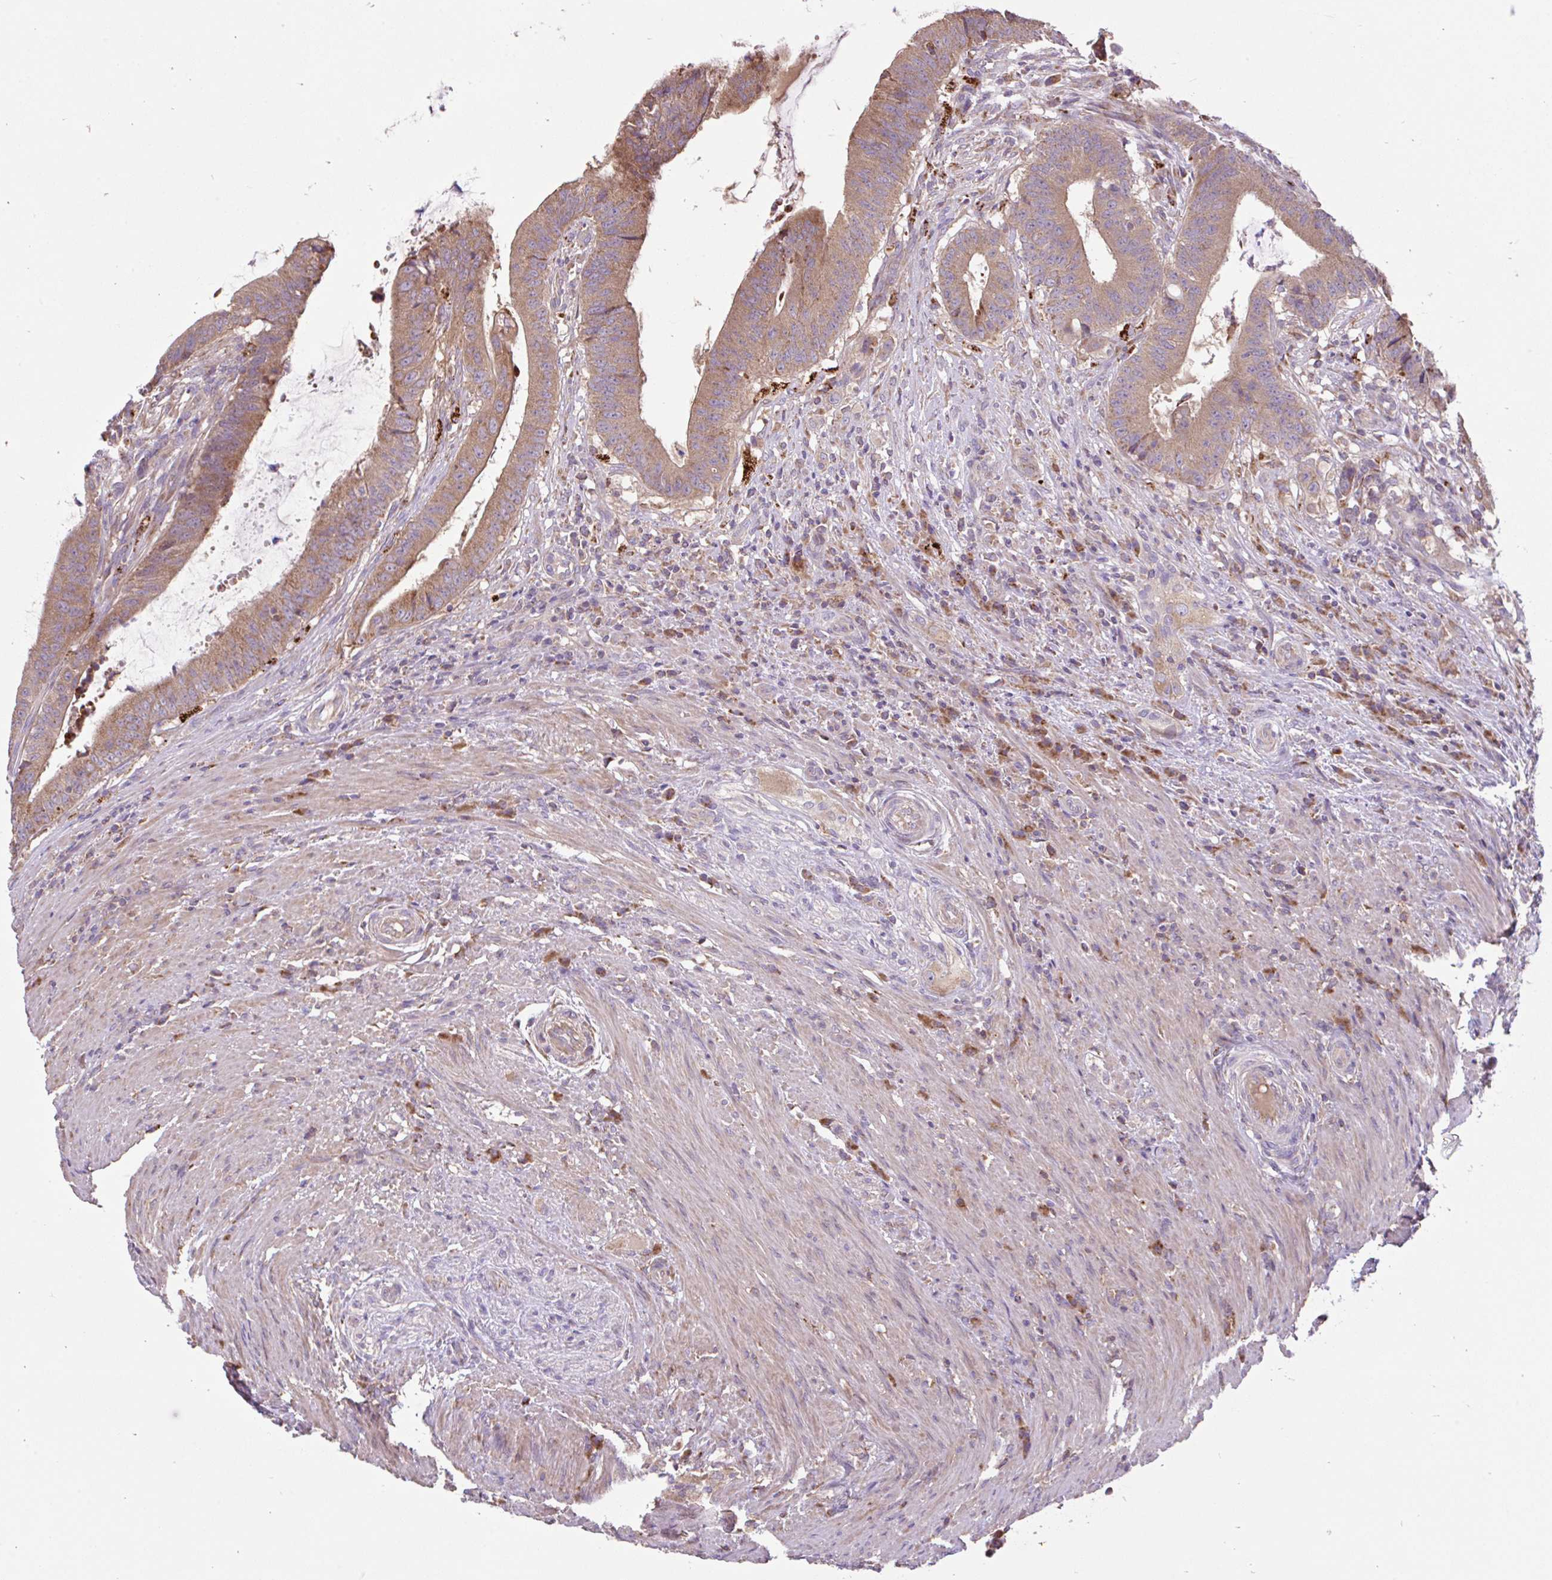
{"staining": {"intensity": "moderate", "quantity": ">75%", "location": "cytoplasmic/membranous"}, "tissue": "colorectal cancer", "cell_type": "Tumor cells", "image_type": "cancer", "snomed": [{"axis": "morphology", "description": "Adenocarcinoma, NOS"}, {"axis": "topography", "description": "Colon"}], "caption": "Immunohistochemical staining of colorectal cancer exhibits moderate cytoplasmic/membranous protein expression in about >75% of tumor cells.", "gene": "RALBP1", "patient": {"sex": "female", "age": 43}}